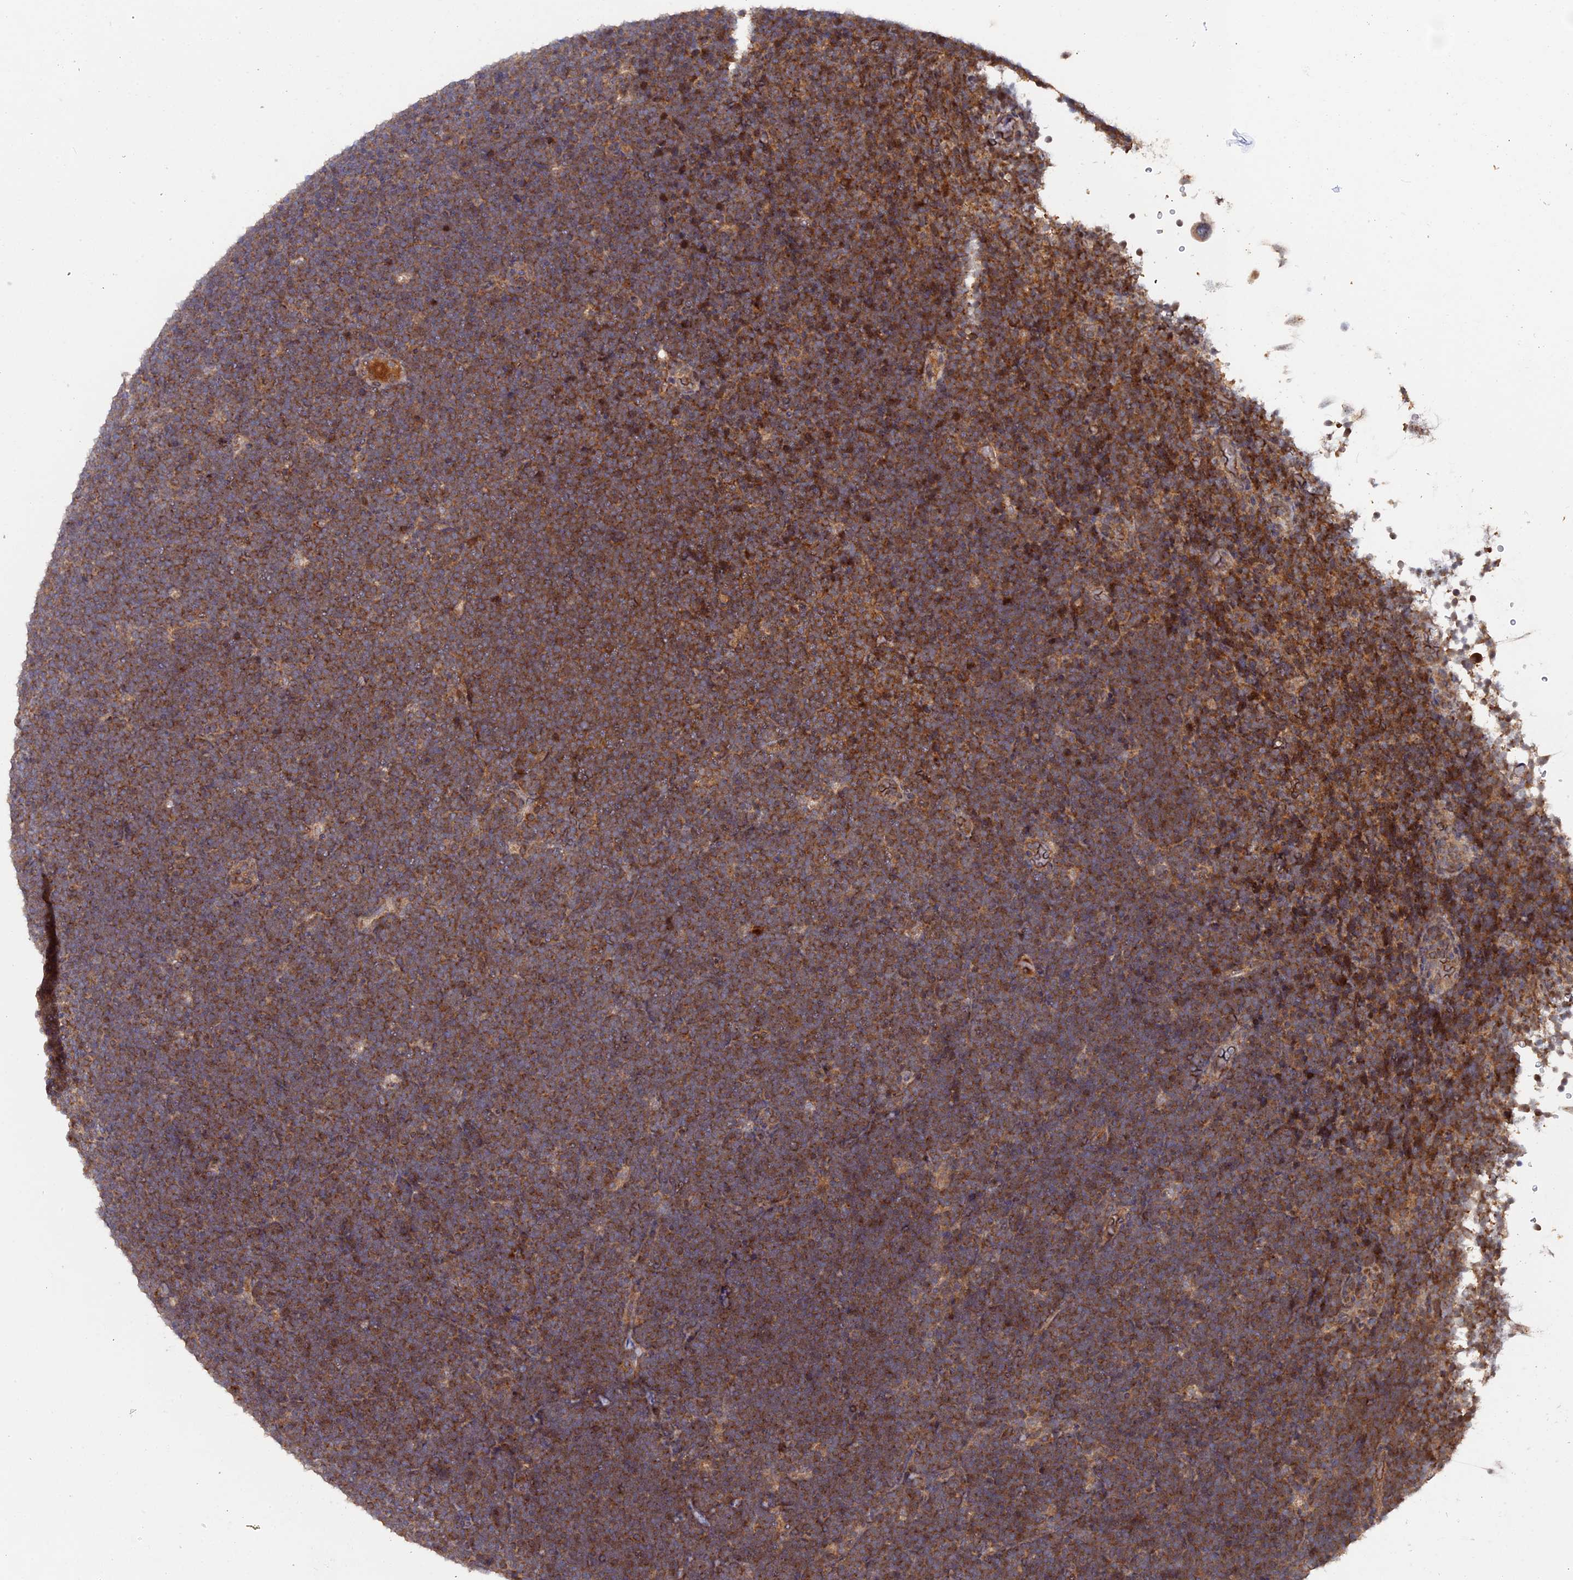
{"staining": {"intensity": "moderate", "quantity": ">75%", "location": "cytoplasmic/membranous"}, "tissue": "lymphoma", "cell_type": "Tumor cells", "image_type": "cancer", "snomed": [{"axis": "morphology", "description": "Malignant lymphoma, non-Hodgkin's type, High grade"}, {"axis": "topography", "description": "Lymph node"}], "caption": "Malignant lymphoma, non-Hodgkin's type (high-grade) stained with DAB (3,3'-diaminobenzidine) immunohistochemistry (IHC) displays medium levels of moderate cytoplasmic/membranous positivity in about >75% of tumor cells.", "gene": "RAB15", "patient": {"sex": "male", "age": 13}}